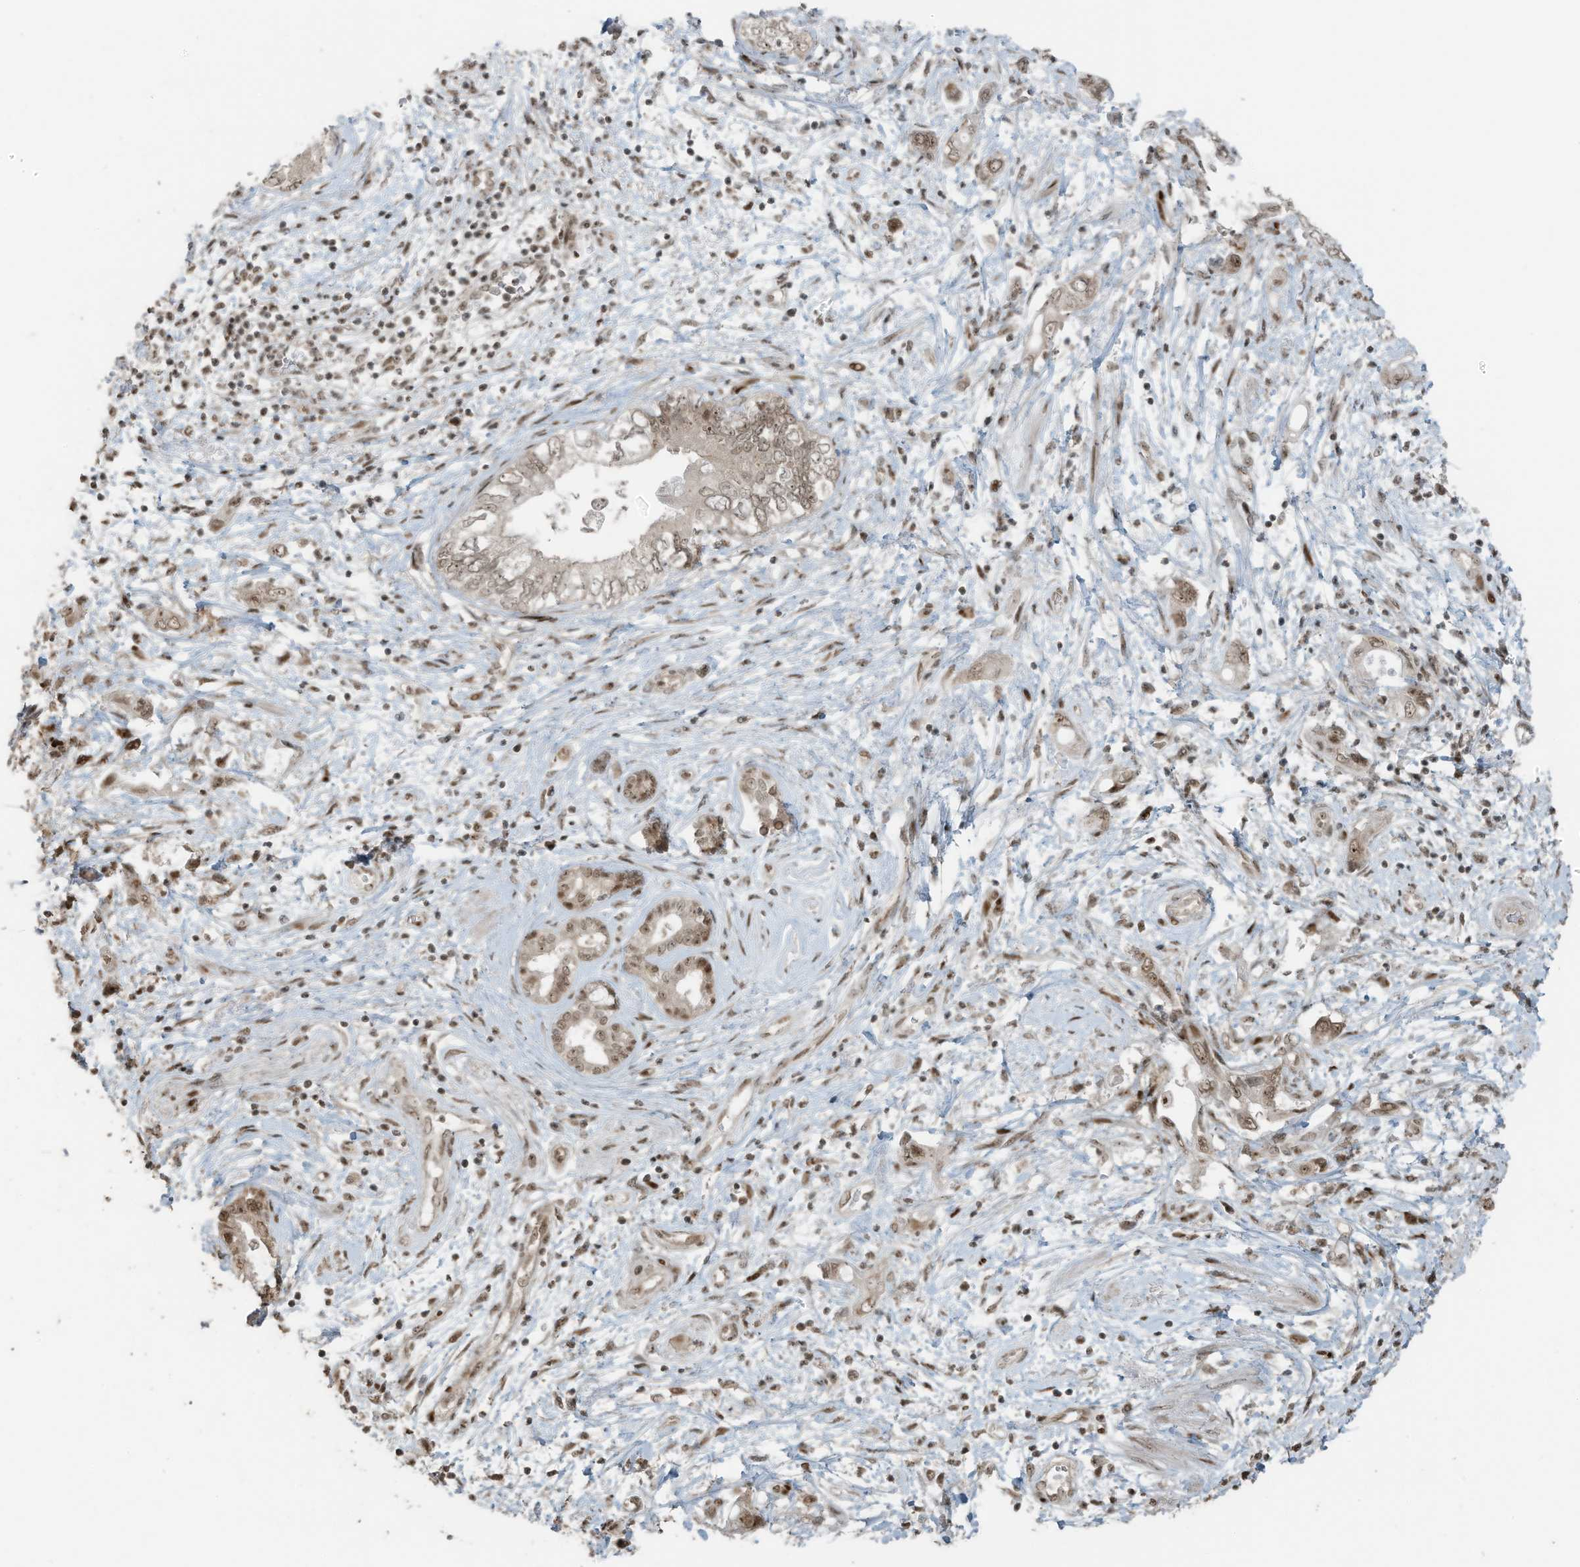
{"staining": {"intensity": "weak", "quantity": ">75%", "location": "nuclear"}, "tissue": "pancreatic cancer", "cell_type": "Tumor cells", "image_type": "cancer", "snomed": [{"axis": "morphology", "description": "Adenocarcinoma, NOS"}, {"axis": "topography", "description": "Pancreas"}], "caption": "A high-resolution micrograph shows IHC staining of pancreatic adenocarcinoma, which displays weak nuclear positivity in about >75% of tumor cells. (brown staining indicates protein expression, while blue staining denotes nuclei).", "gene": "PCNP", "patient": {"sex": "female", "age": 73}}